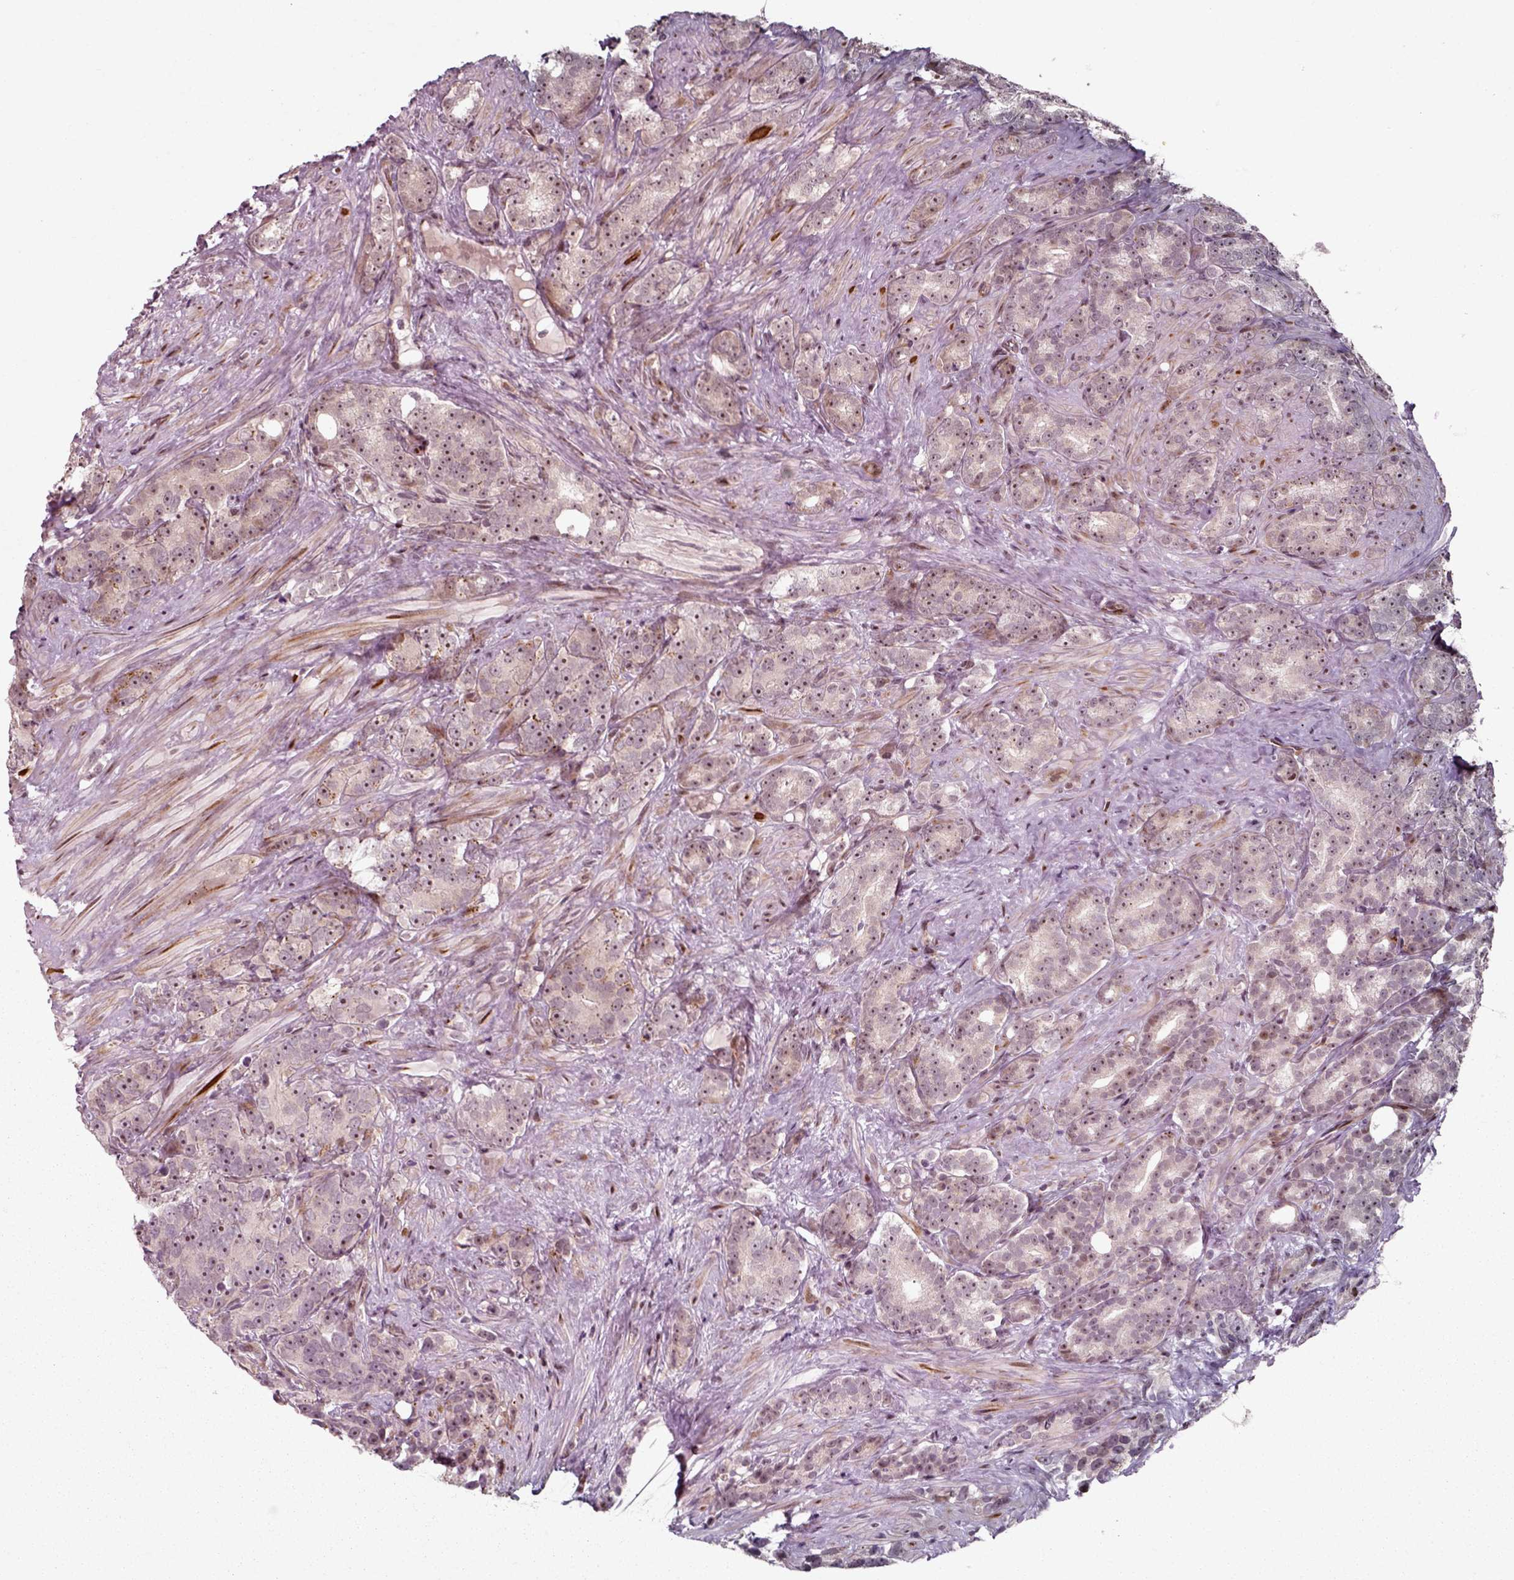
{"staining": {"intensity": "weak", "quantity": "25%-75%", "location": "nuclear"}, "tissue": "prostate cancer", "cell_type": "Tumor cells", "image_type": "cancer", "snomed": [{"axis": "morphology", "description": "Adenocarcinoma, High grade"}, {"axis": "topography", "description": "Prostate"}], "caption": "A high-resolution photomicrograph shows immunohistochemistry (IHC) staining of high-grade adenocarcinoma (prostate), which reveals weak nuclear expression in about 25%-75% of tumor cells.", "gene": "CDC14A", "patient": {"sex": "male", "age": 90}}